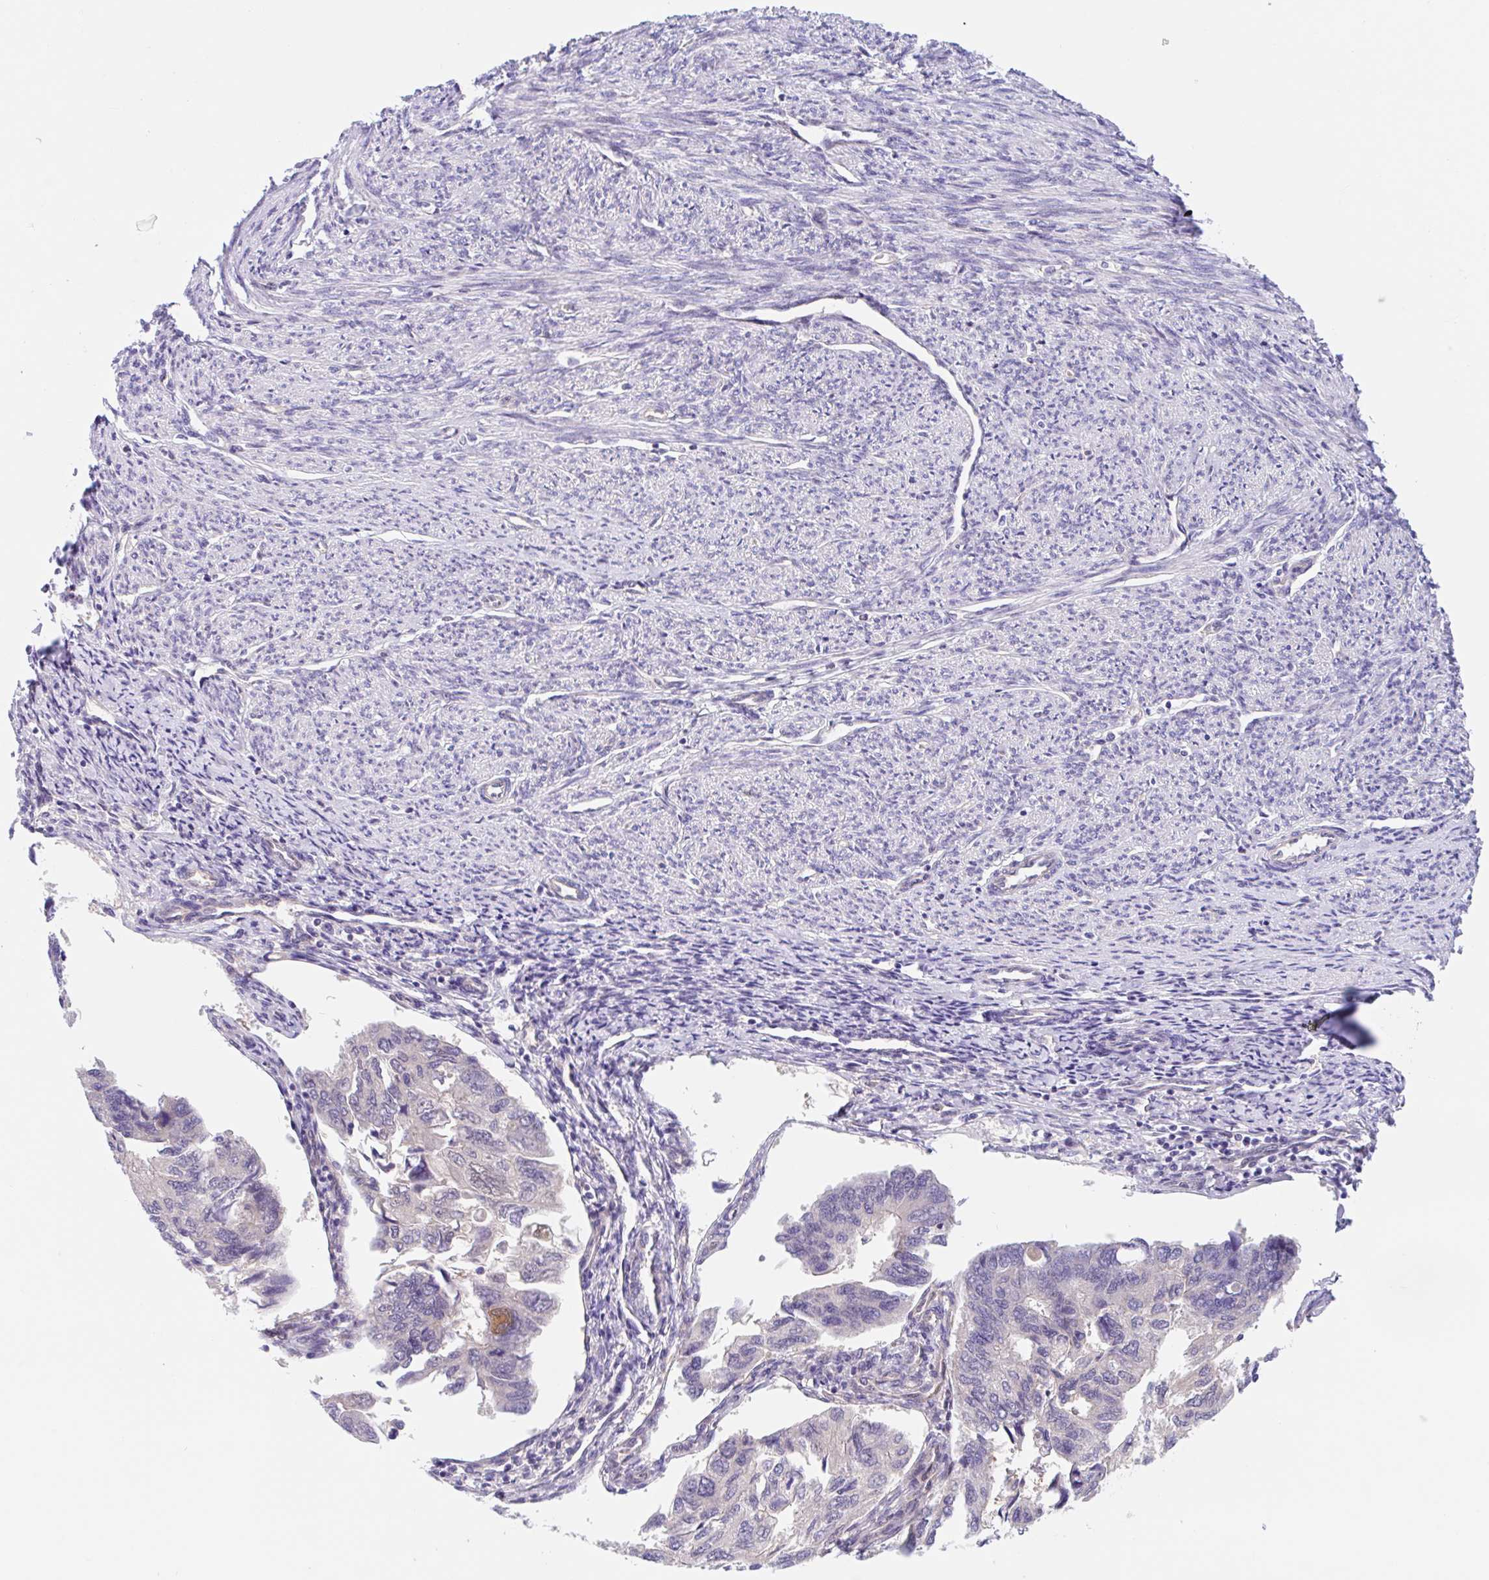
{"staining": {"intensity": "weak", "quantity": "<25%", "location": "cytoplasmic/membranous"}, "tissue": "endometrial cancer", "cell_type": "Tumor cells", "image_type": "cancer", "snomed": [{"axis": "morphology", "description": "Carcinoma, NOS"}, {"axis": "topography", "description": "Uterus"}], "caption": "Histopathology image shows no protein expression in tumor cells of endometrial carcinoma tissue.", "gene": "TMEM86A", "patient": {"sex": "female", "age": 76}}